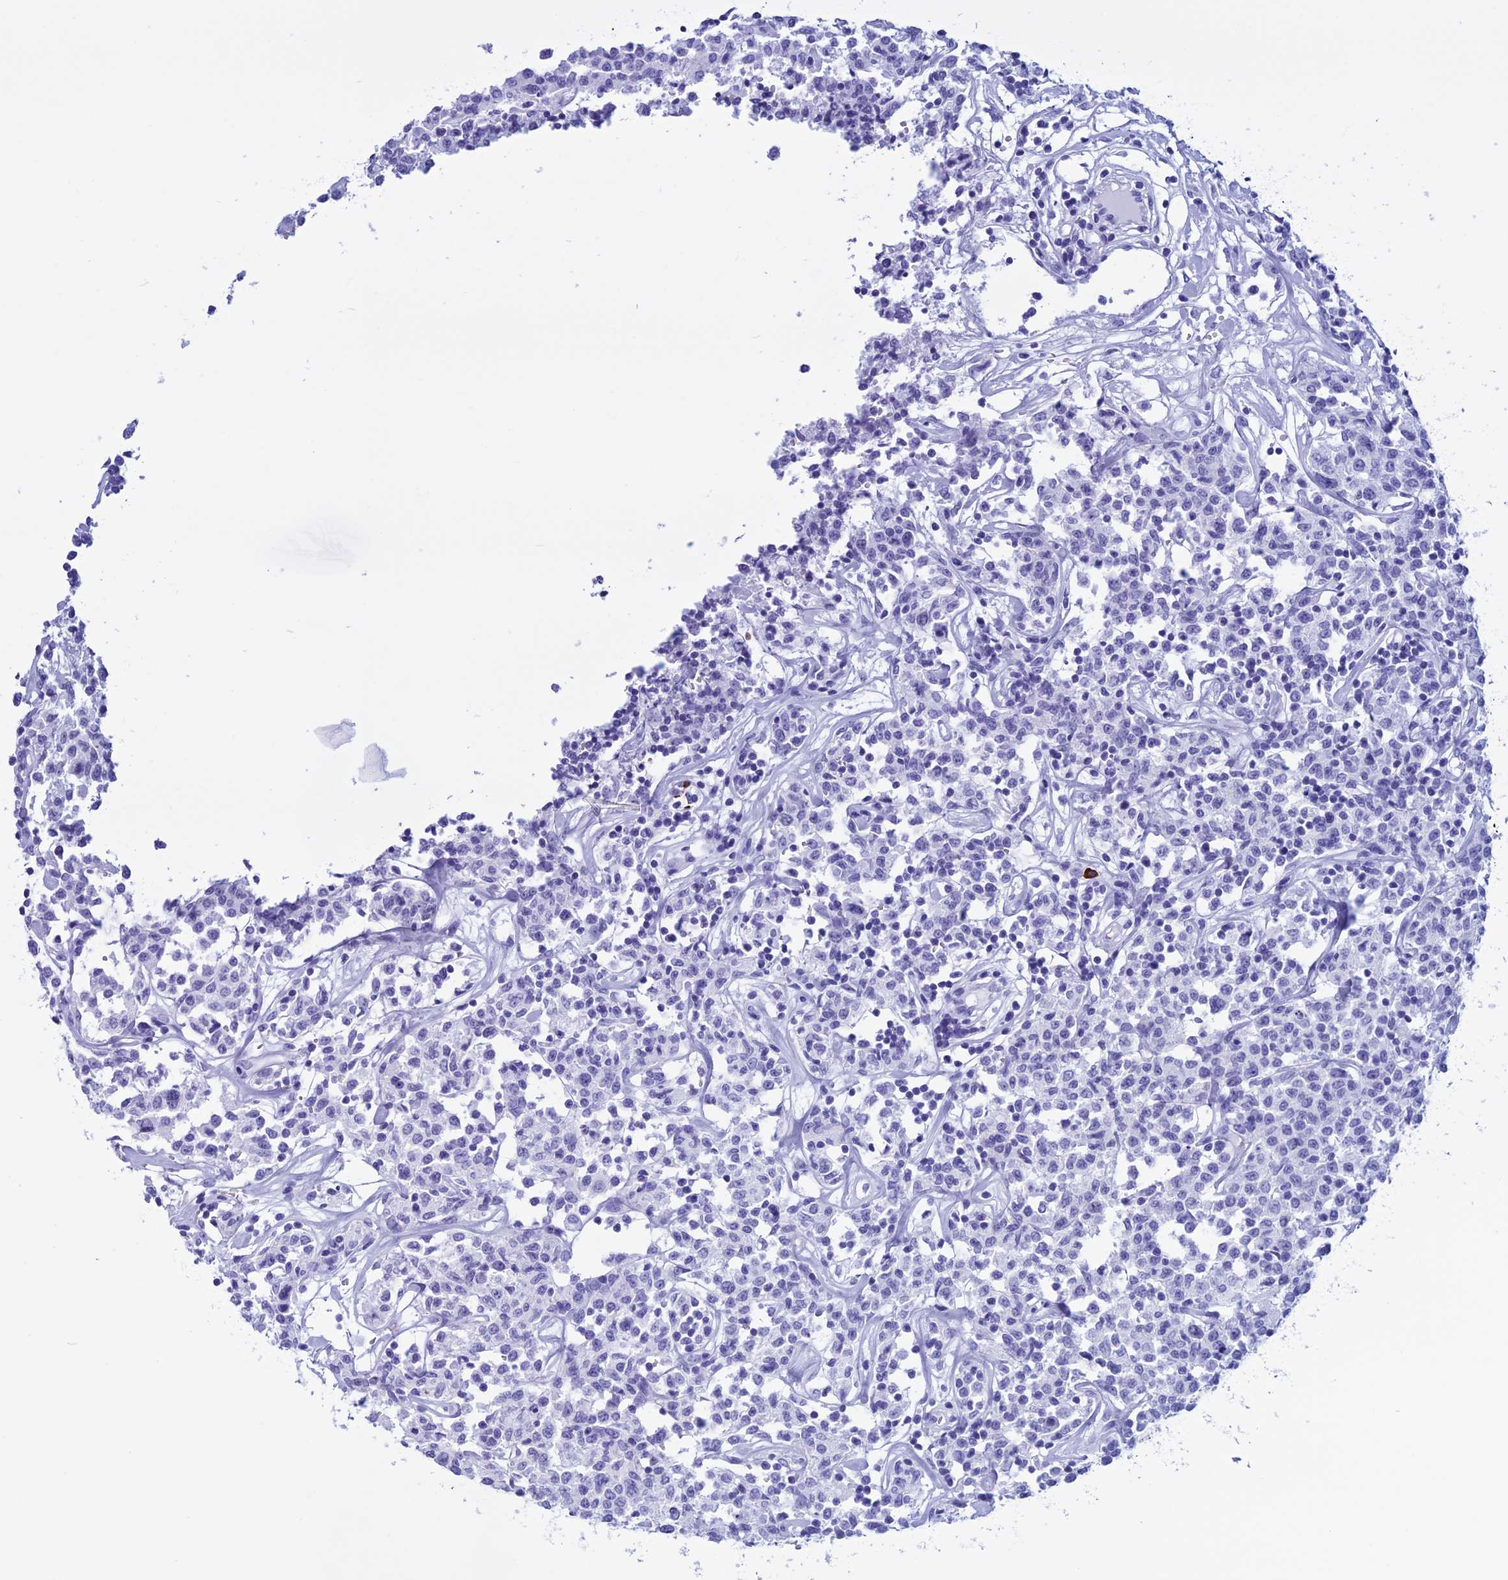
{"staining": {"intensity": "negative", "quantity": "none", "location": "none"}, "tissue": "lymphoma", "cell_type": "Tumor cells", "image_type": "cancer", "snomed": [{"axis": "morphology", "description": "Malignant lymphoma, non-Hodgkin's type, Low grade"}, {"axis": "topography", "description": "Small intestine"}], "caption": "Protein analysis of lymphoma displays no significant staining in tumor cells.", "gene": "MZB1", "patient": {"sex": "female", "age": 59}}